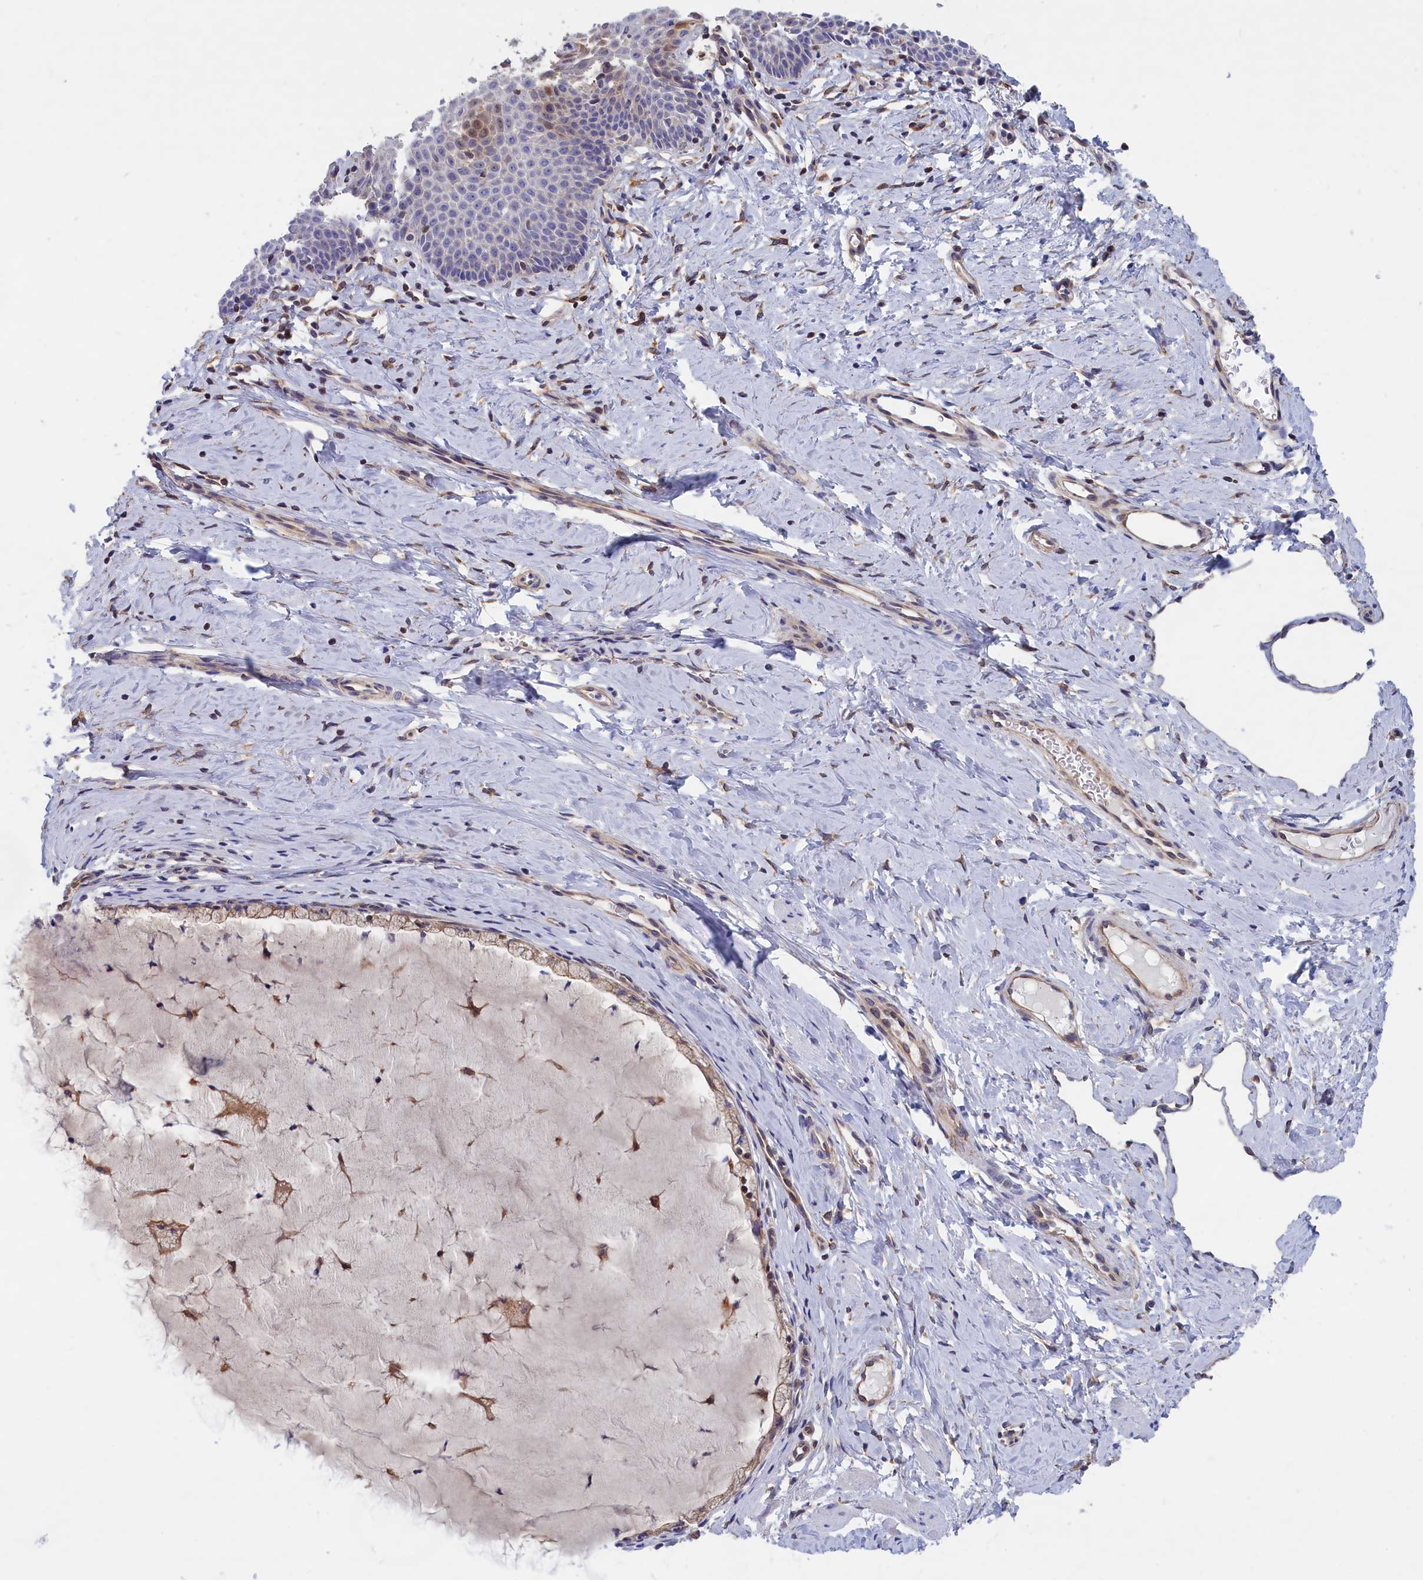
{"staining": {"intensity": "weak", "quantity": "25%-75%", "location": "cytoplasmic/membranous"}, "tissue": "cervix", "cell_type": "Glandular cells", "image_type": "normal", "snomed": [{"axis": "morphology", "description": "Normal tissue, NOS"}, {"axis": "topography", "description": "Cervix"}], "caption": "Immunohistochemical staining of unremarkable human cervix reveals low levels of weak cytoplasmic/membranous staining in approximately 25%-75% of glandular cells.", "gene": "ABCC12", "patient": {"sex": "female", "age": 36}}